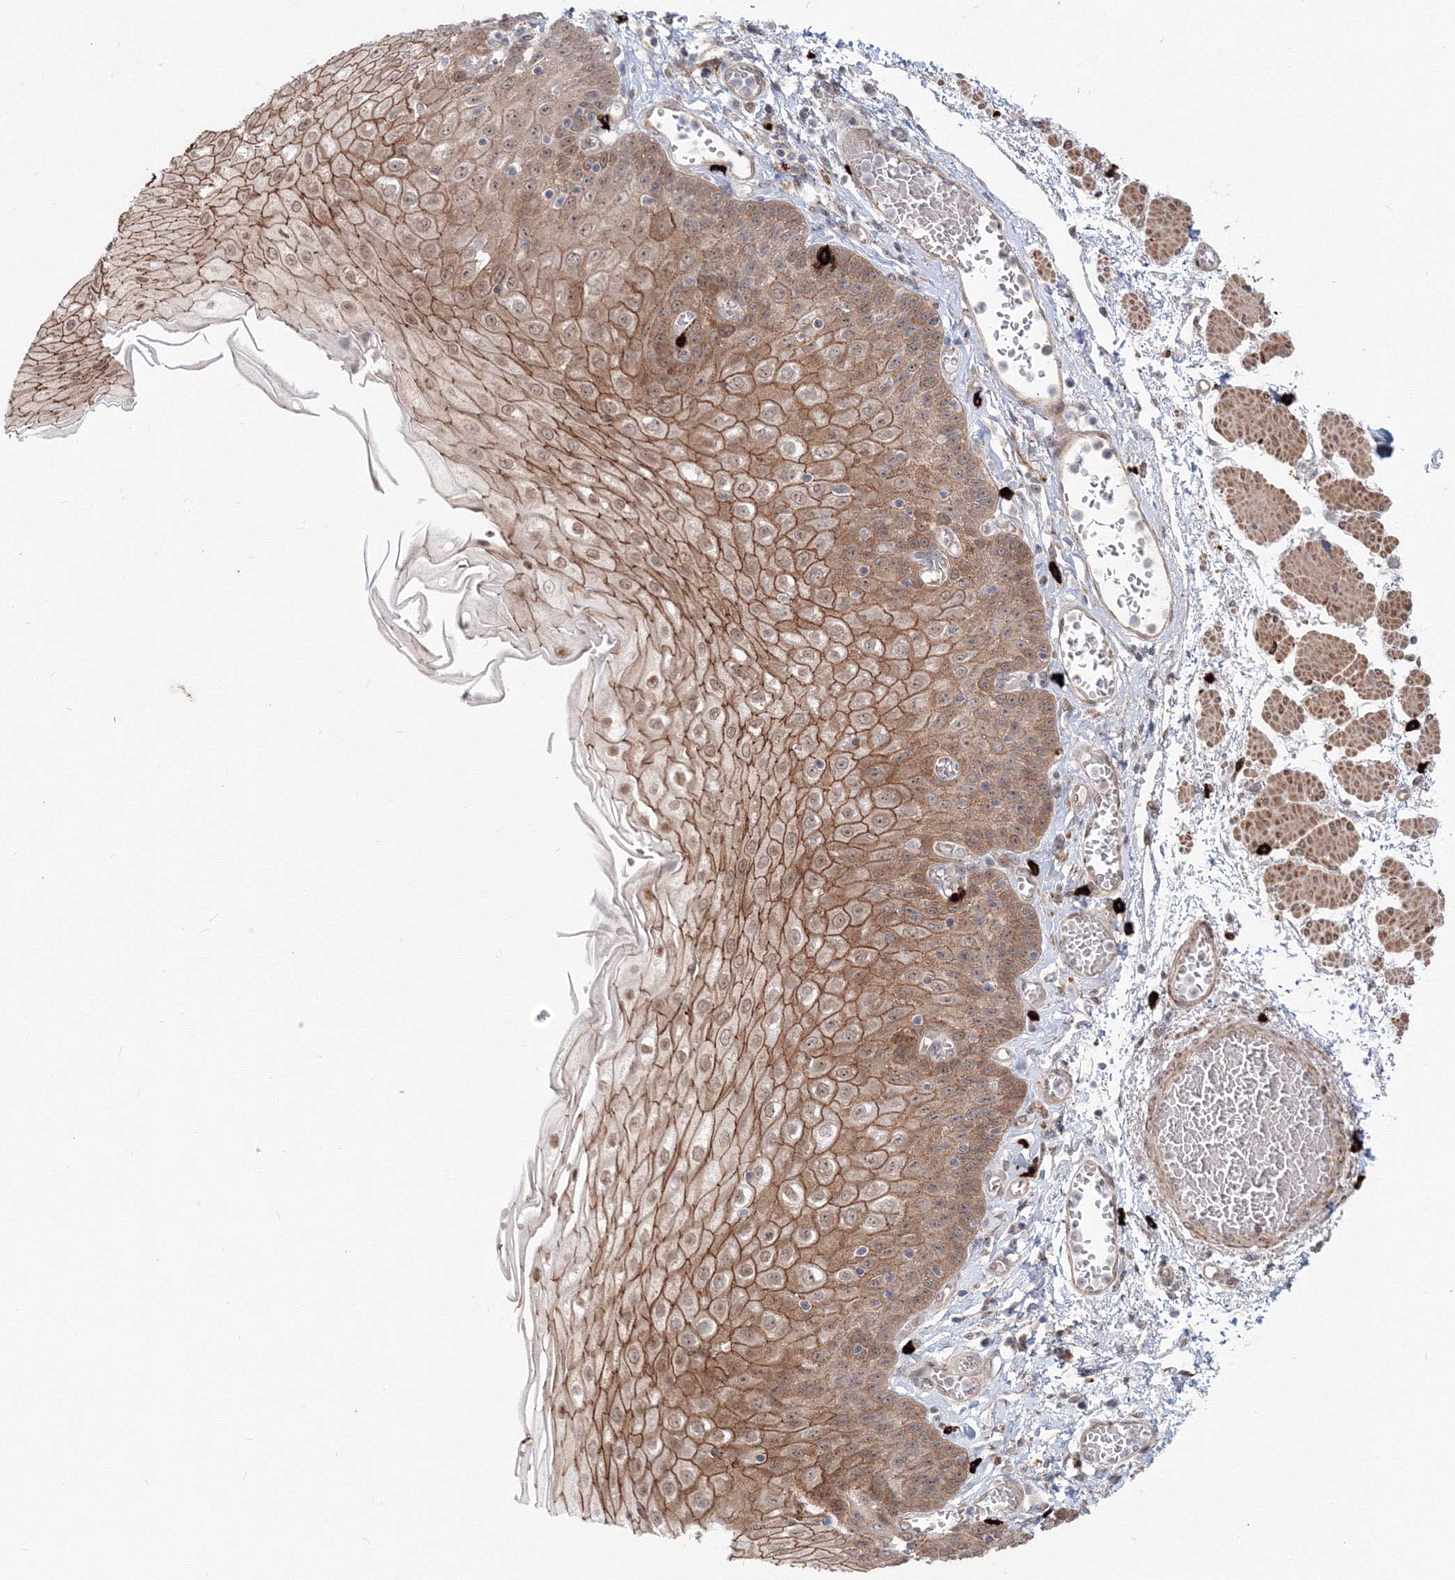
{"staining": {"intensity": "moderate", "quantity": ">75%", "location": "cytoplasmic/membranous,nuclear"}, "tissue": "esophagus", "cell_type": "Squamous epithelial cells", "image_type": "normal", "snomed": [{"axis": "morphology", "description": "Normal tissue, NOS"}, {"axis": "topography", "description": "Esophagus"}], "caption": "DAB (3,3'-diaminobenzidine) immunohistochemical staining of normal human esophagus exhibits moderate cytoplasmic/membranous,nuclear protein positivity in approximately >75% of squamous epithelial cells. (IHC, brightfield microscopy, high magnification).", "gene": "SH3PXD2A", "patient": {"sex": "male", "age": 81}}